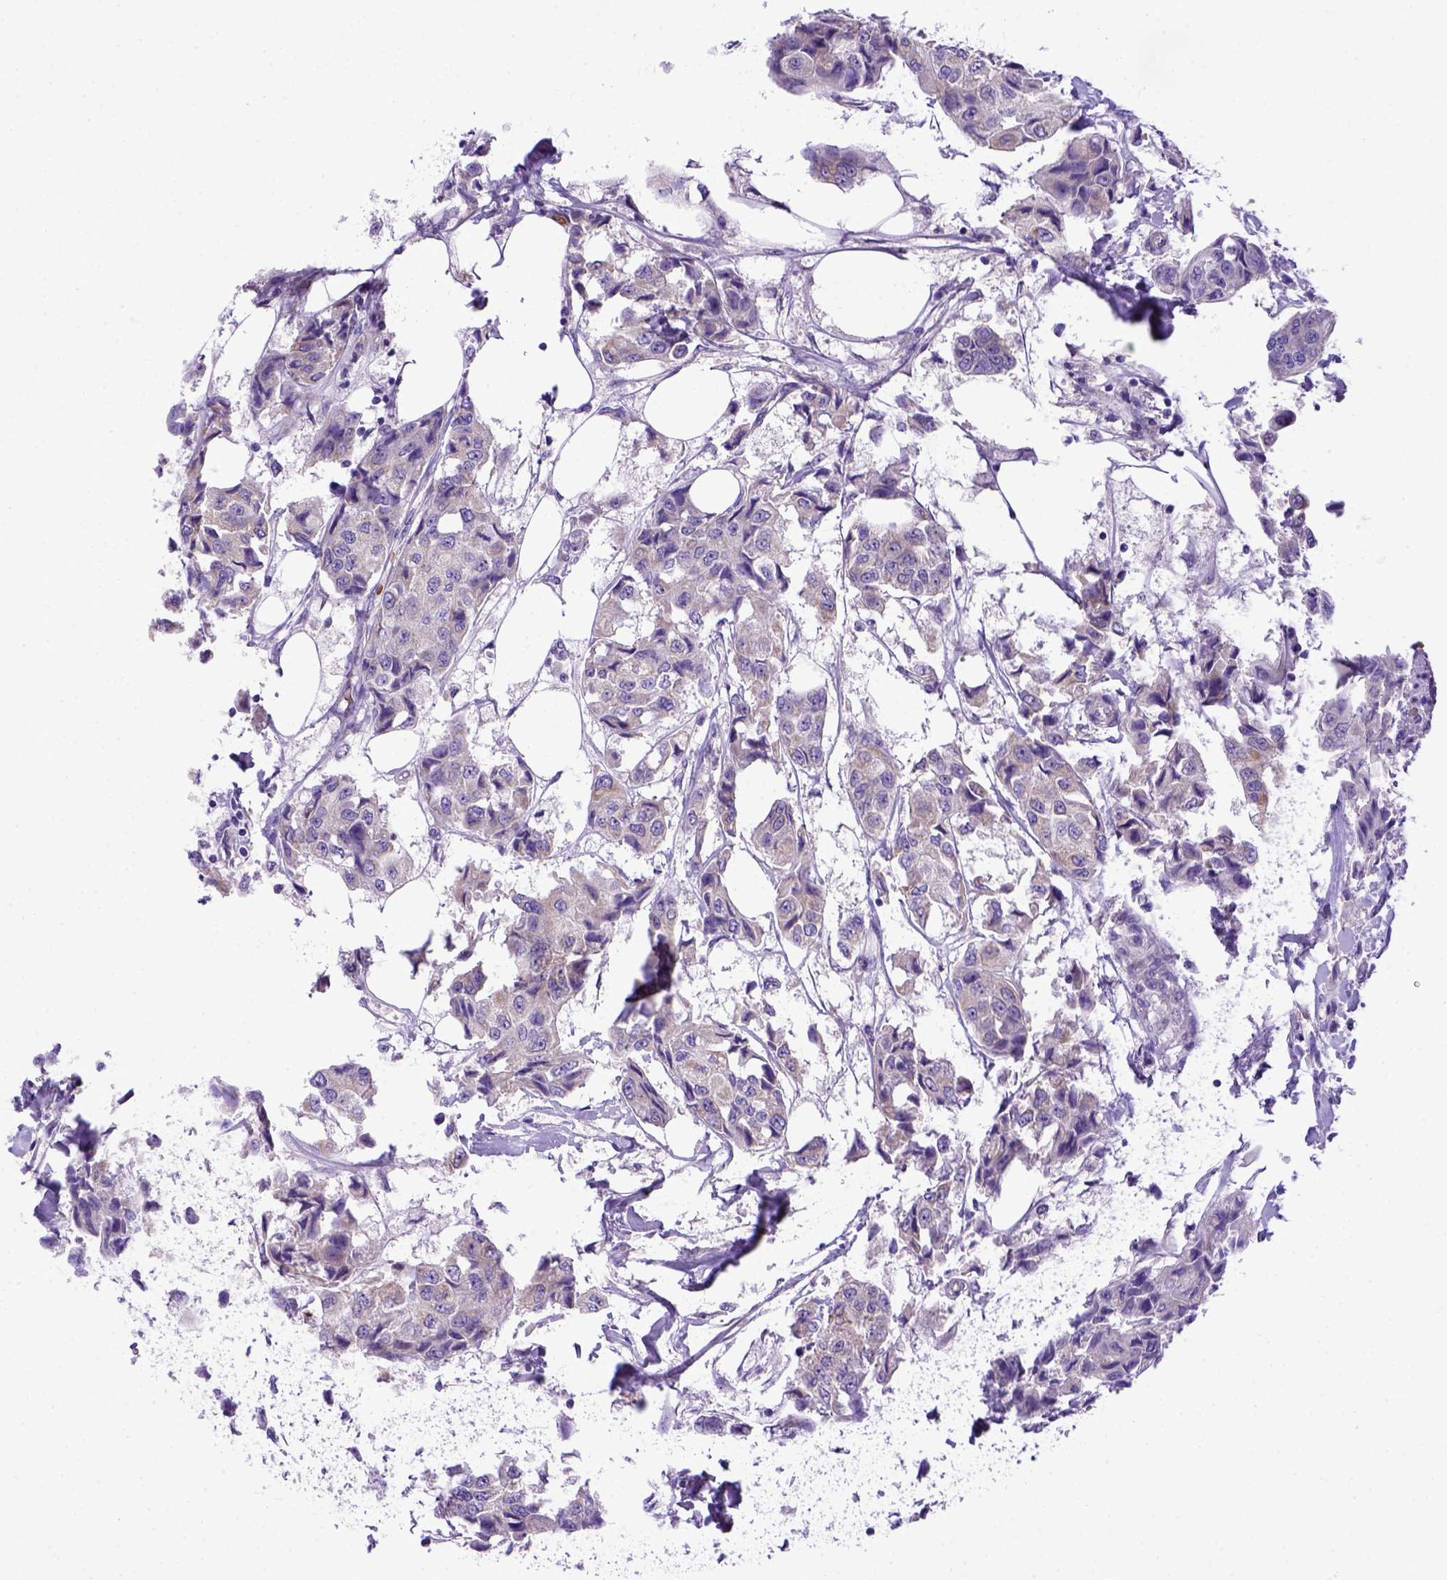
{"staining": {"intensity": "negative", "quantity": "none", "location": "none"}, "tissue": "breast cancer", "cell_type": "Tumor cells", "image_type": "cancer", "snomed": [{"axis": "morphology", "description": "Duct carcinoma"}, {"axis": "topography", "description": "Breast"}, {"axis": "topography", "description": "Lymph node"}], "caption": "Image shows no protein staining in tumor cells of breast infiltrating ductal carcinoma tissue. Brightfield microscopy of immunohistochemistry stained with DAB (3,3'-diaminobenzidine) (brown) and hematoxylin (blue), captured at high magnification.", "gene": "ADAM12", "patient": {"sex": "female", "age": 80}}